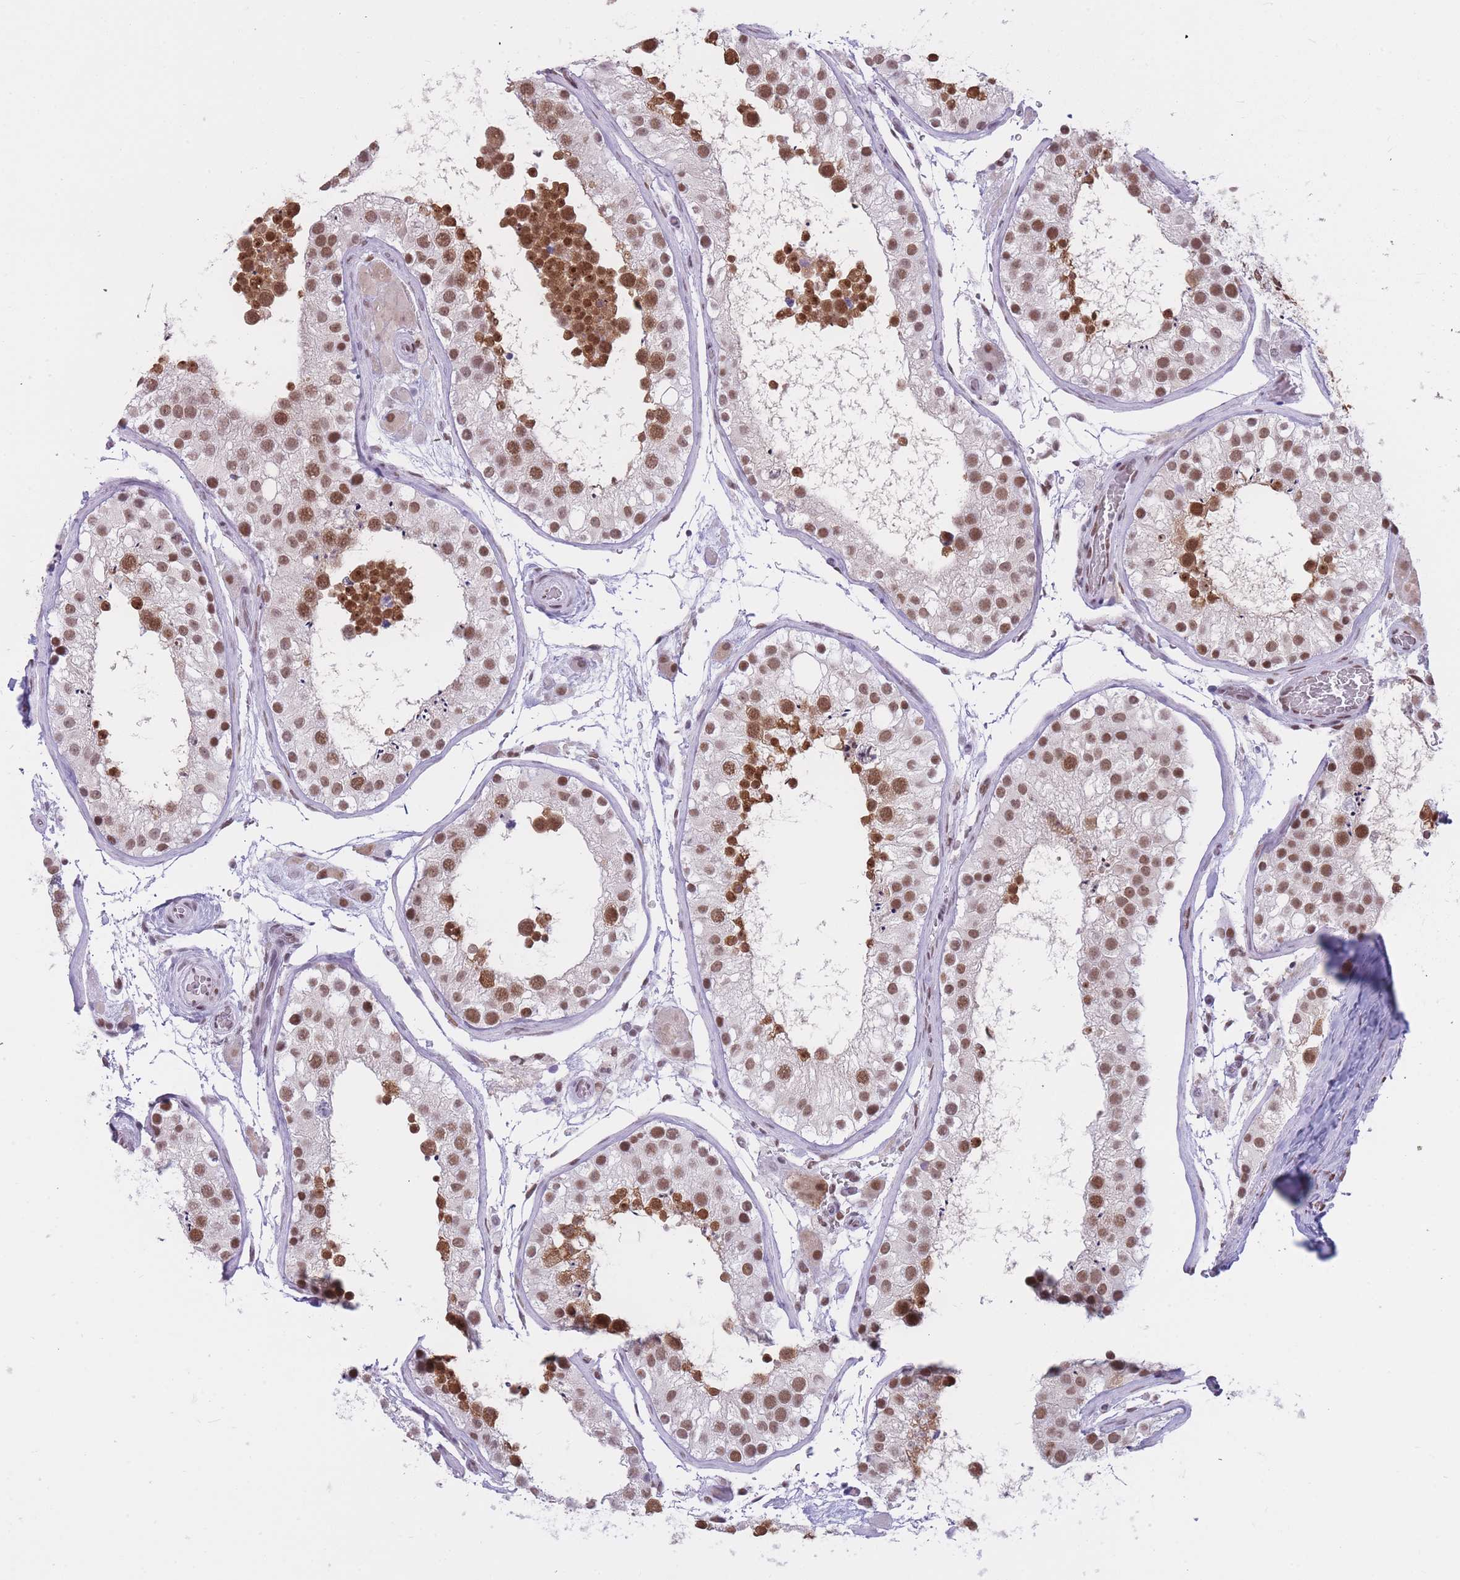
{"staining": {"intensity": "strong", "quantity": ">75%", "location": "nuclear"}, "tissue": "testis", "cell_type": "Cells in seminiferous ducts", "image_type": "normal", "snomed": [{"axis": "morphology", "description": "Normal tissue, NOS"}, {"axis": "topography", "description": "Testis"}], "caption": "Immunohistochemical staining of benign testis demonstrates strong nuclear protein staining in about >75% of cells in seminiferous ducts. (DAB = brown stain, brightfield microscopy at high magnification).", "gene": "HNRNPUL1", "patient": {"sex": "male", "age": 26}}